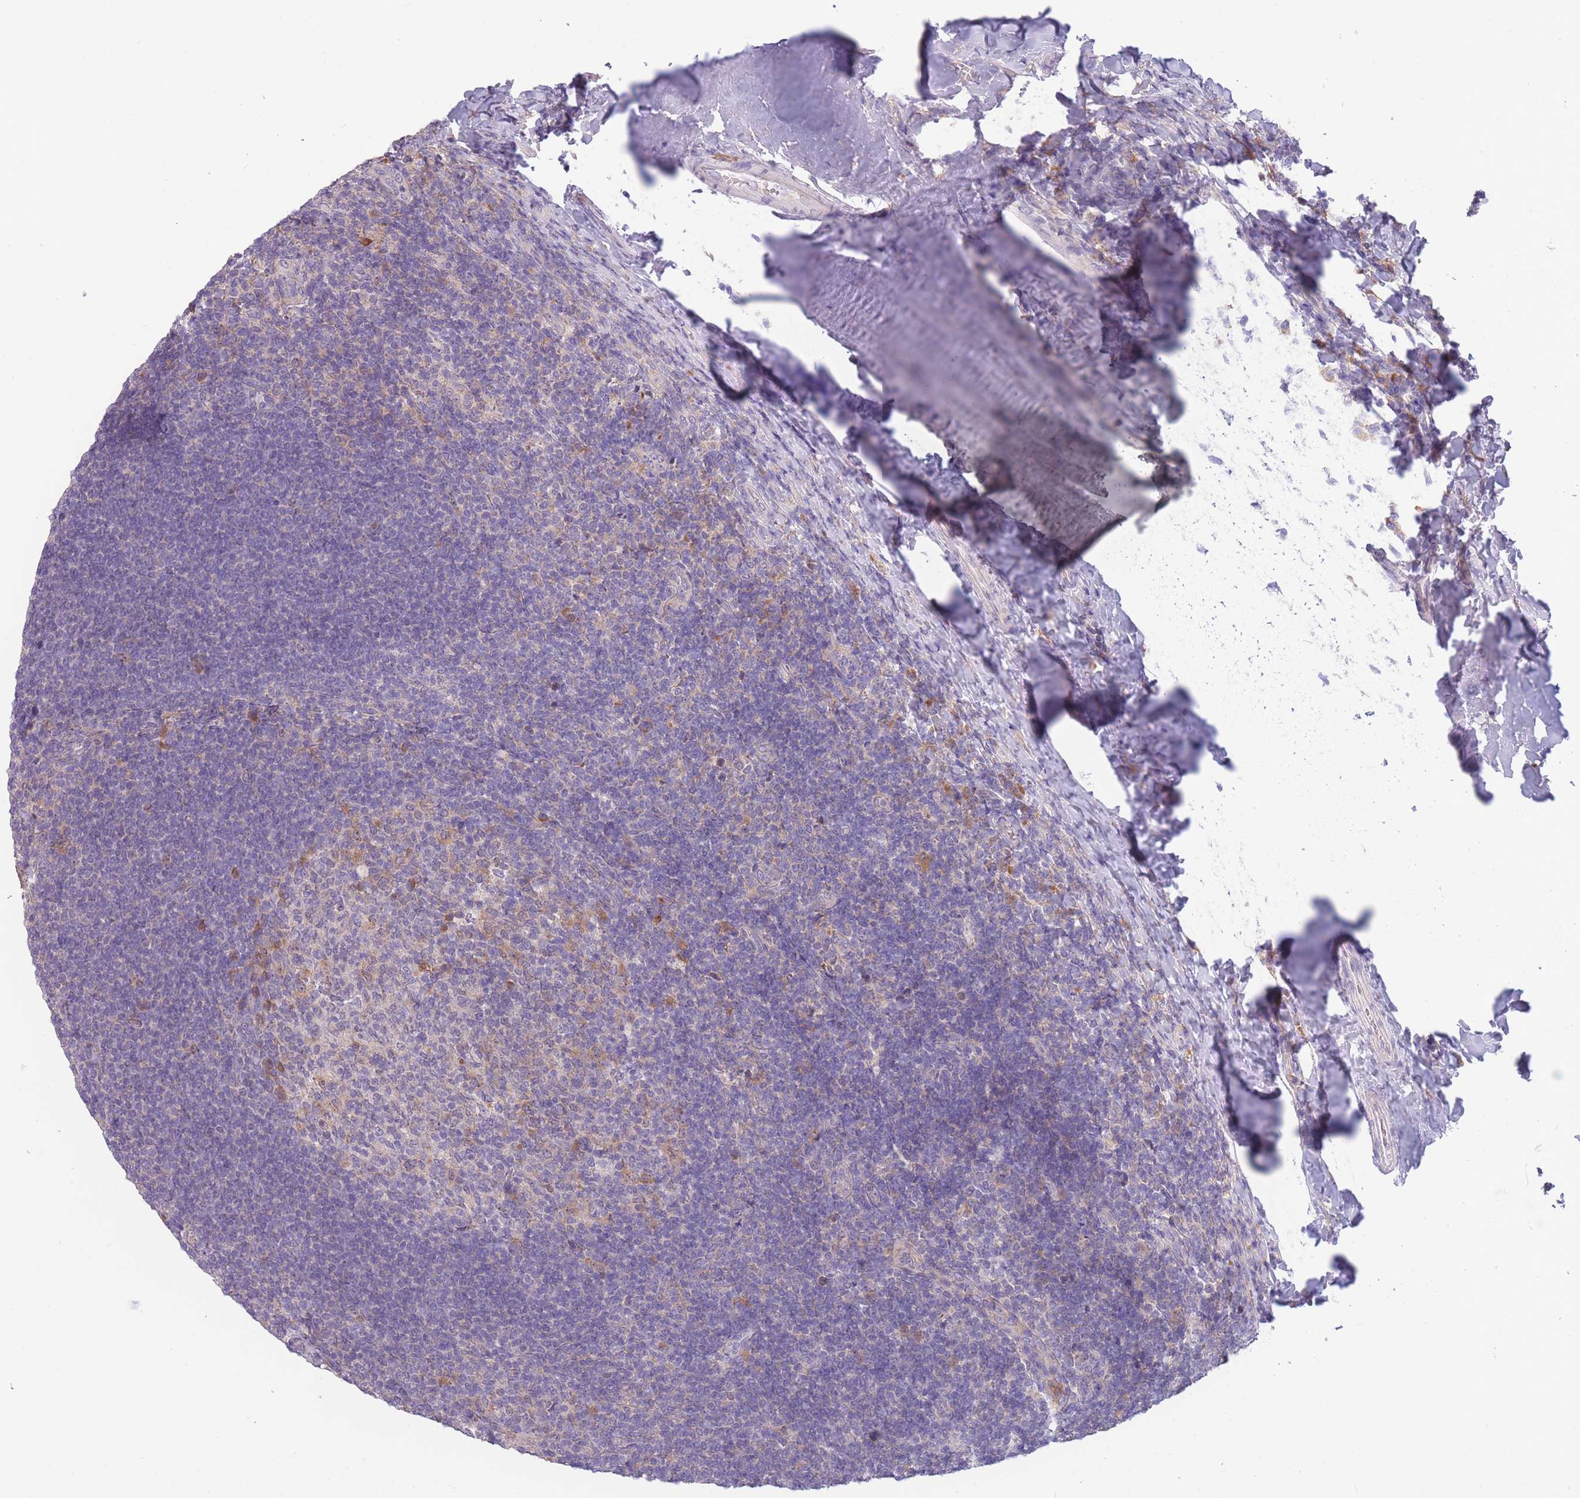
{"staining": {"intensity": "moderate", "quantity": "25%-75%", "location": "cytoplasmic/membranous"}, "tissue": "tonsil", "cell_type": "Germinal center cells", "image_type": "normal", "snomed": [{"axis": "morphology", "description": "Normal tissue, NOS"}, {"axis": "topography", "description": "Tonsil"}], "caption": "Benign tonsil exhibits moderate cytoplasmic/membranous staining in approximately 25%-75% of germinal center cells, visualized by immunohistochemistry. Ihc stains the protein in brown and the nuclei are stained blue.", "gene": "NDUFAF6", "patient": {"sex": "female", "age": 10}}